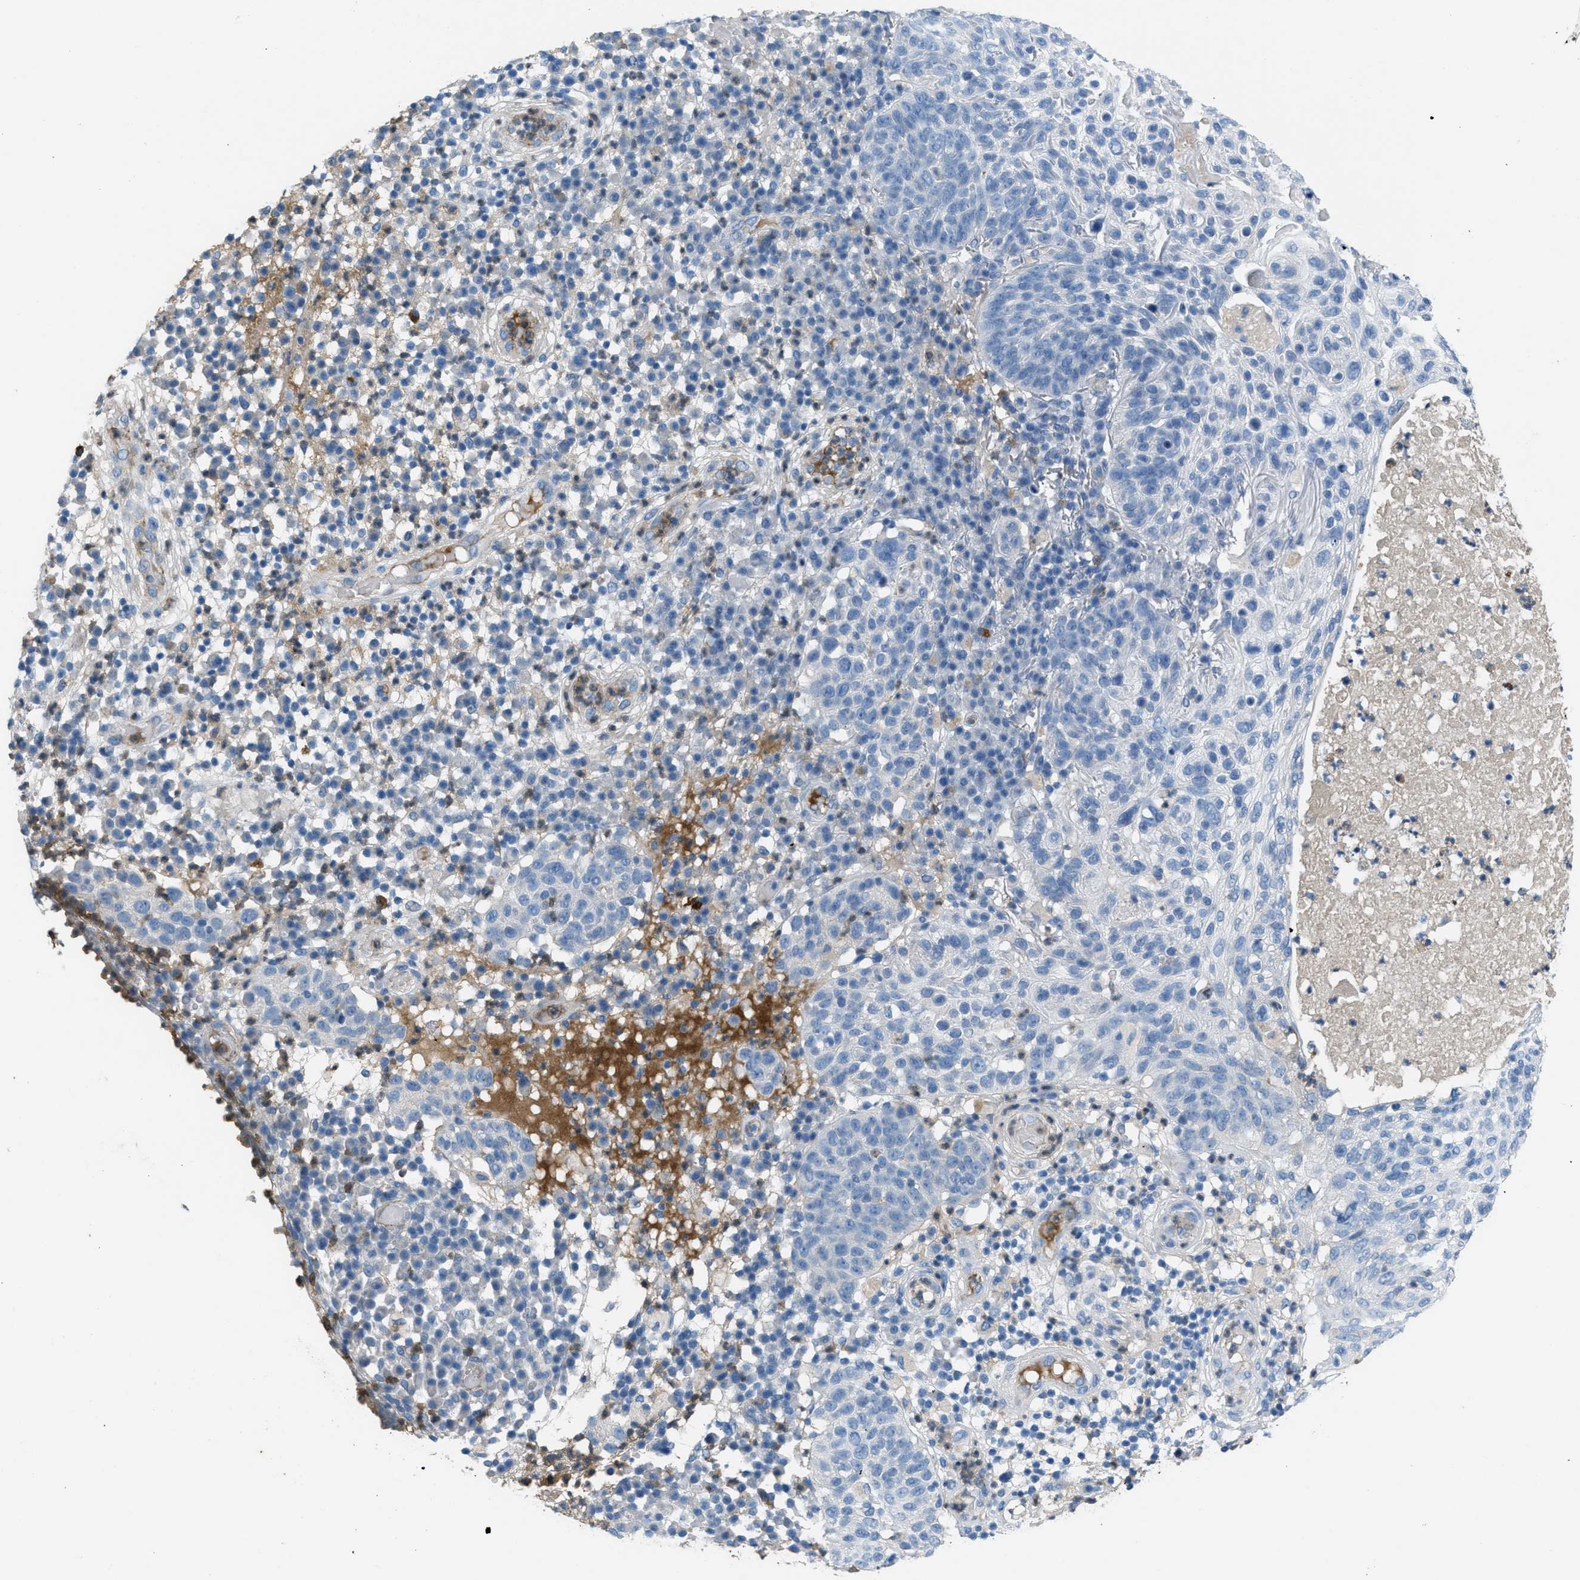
{"staining": {"intensity": "negative", "quantity": "none", "location": "none"}, "tissue": "skin cancer", "cell_type": "Tumor cells", "image_type": "cancer", "snomed": [{"axis": "morphology", "description": "Squamous cell carcinoma in situ, NOS"}, {"axis": "morphology", "description": "Squamous cell carcinoma, NOS"}, {"axis": "topography", "description": "Skin"}], "caption": "This photomicrograph is of squamous cell carcinoma (skin) stained with immunohistochemistry (IHC) to label a protein in brown with the nuclei are counter-stained blue. There is no positivity in tumor cells.", "gene": "CRB3", "patient": {"sex": "male", "age": 93}}